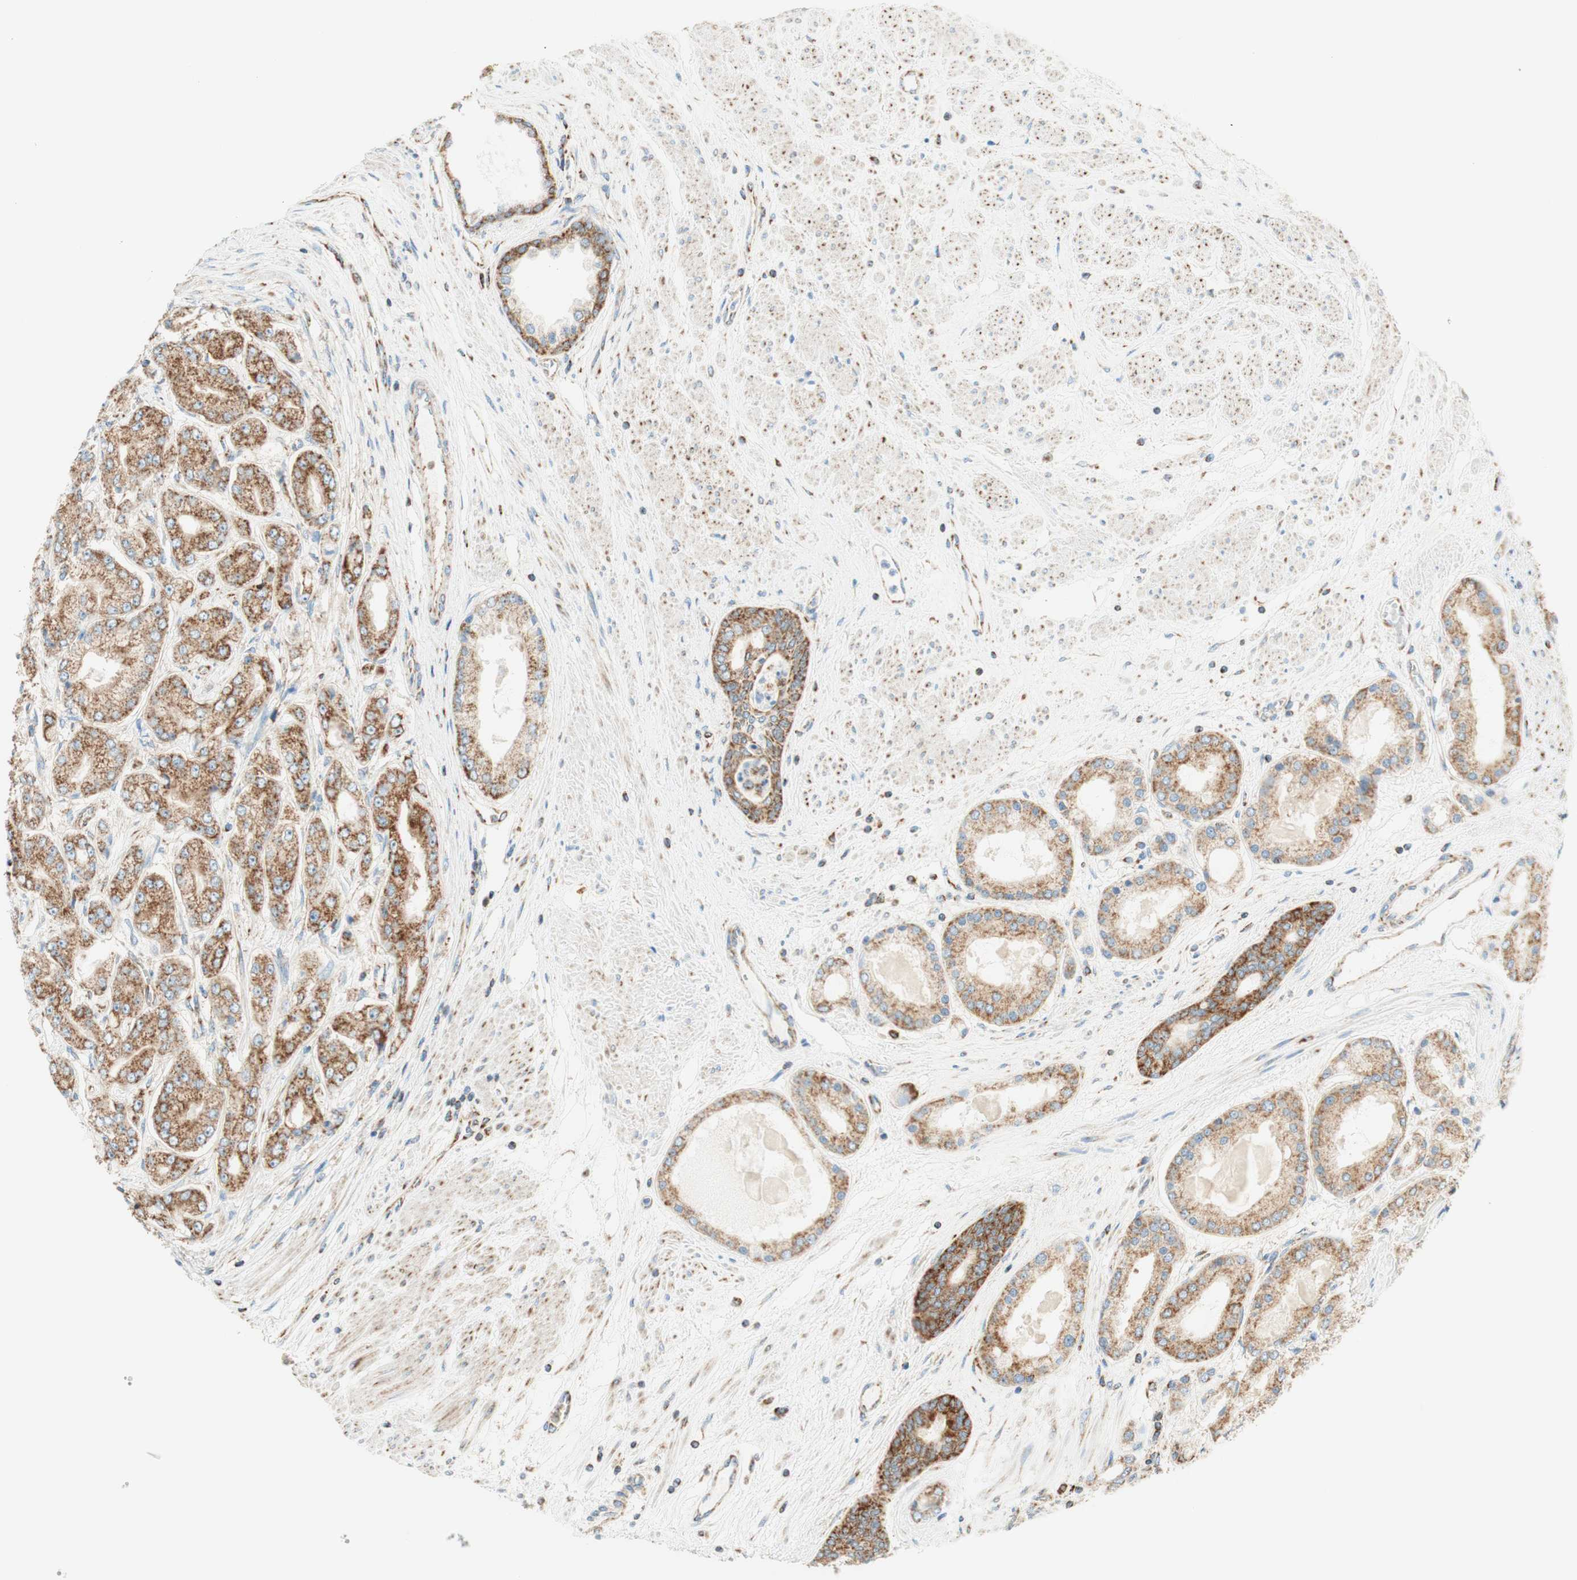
{"staining": {"intensity": "moderate", "quantity": ">75%", "location": "cytoplasmic/membranous"}, "tissue": "prostate cancer", "cell_type": "Tumor cells", "image_type": "cancer", "snomed": [{"axis": "morphology", "description": "Adenocarcinoma, High grade"}, {"axis": "topography", "description": "Prostate"}], "caption": "Immunohistochemical staining of human prostate cancer demonstrates moderate cytoplasmic/membranous protein positivity in approximately >75% of tumor cells.", "gene": "TOMM20", "patient": {"sex": "male", "age": 59}}